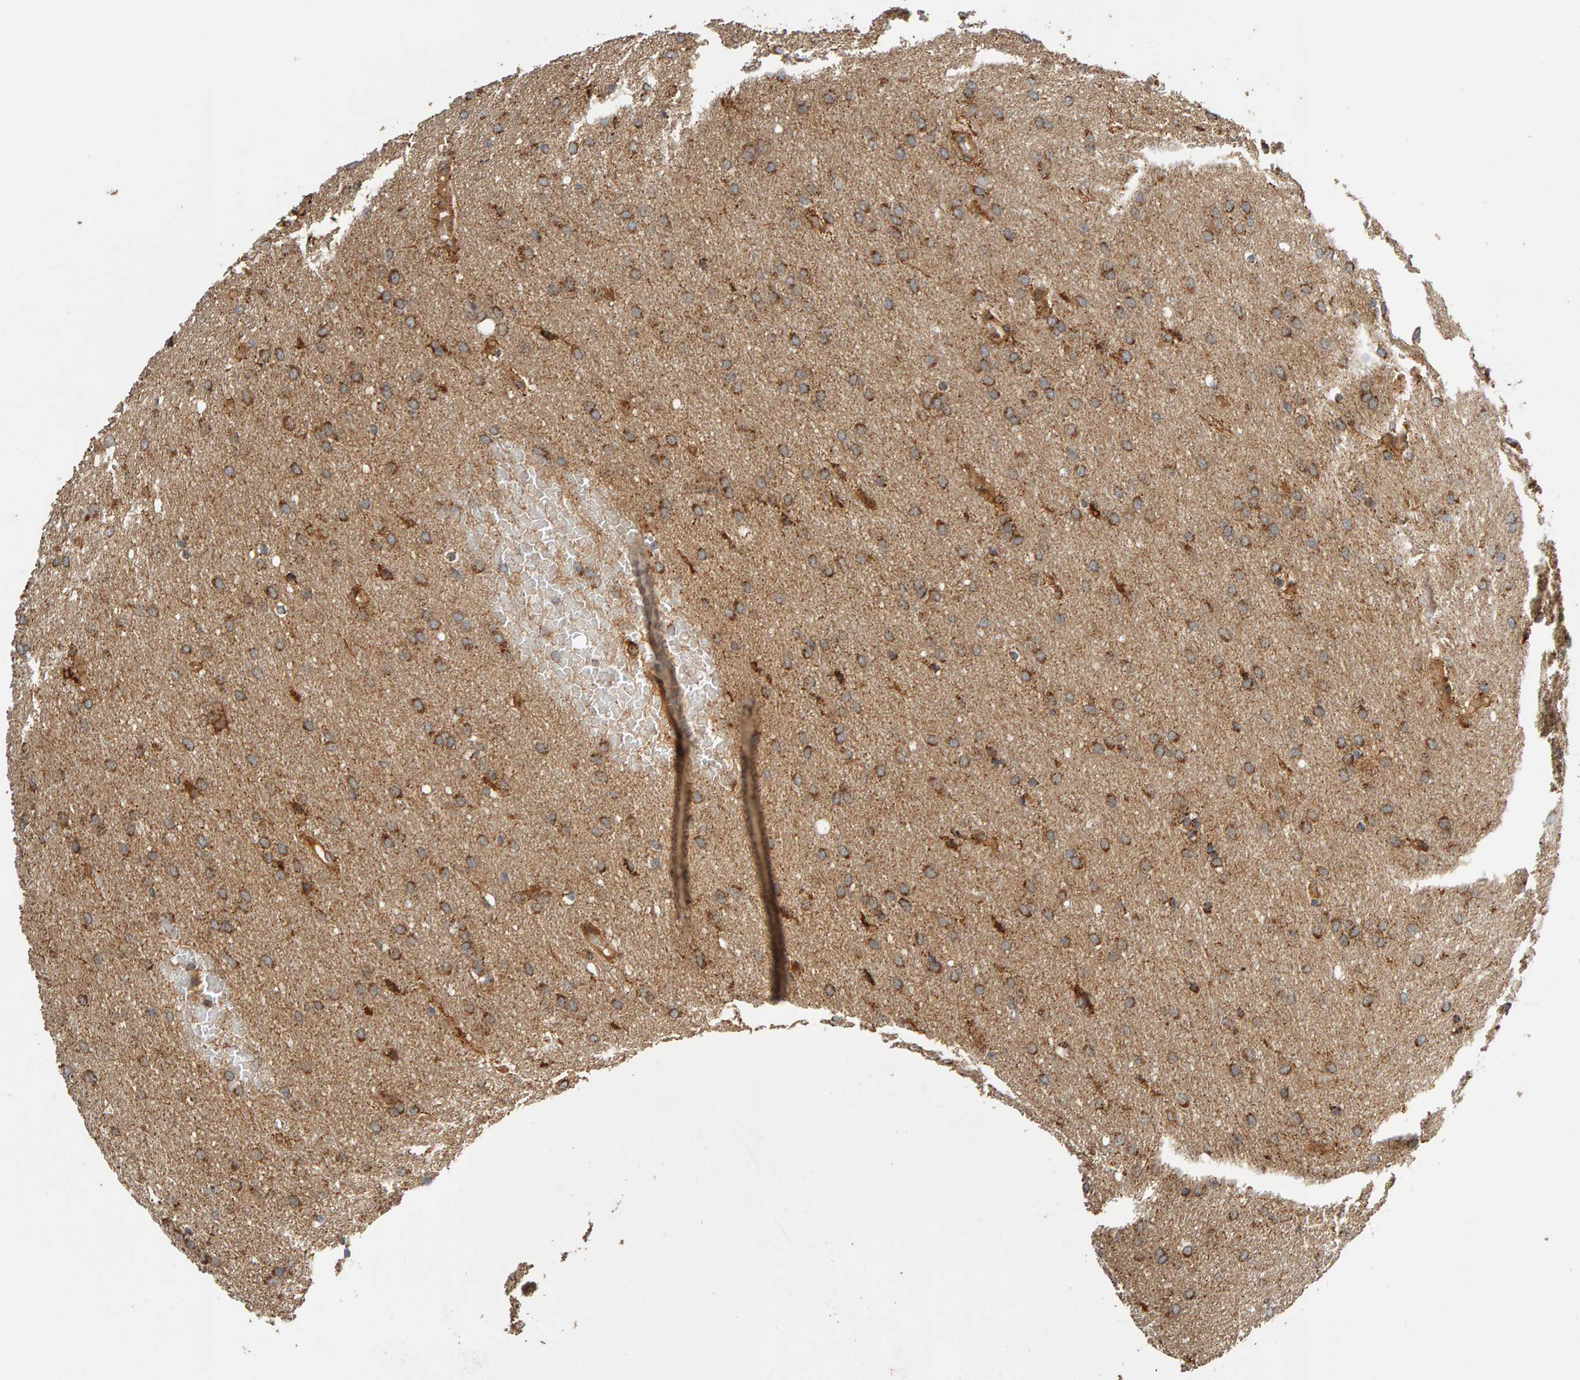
{"staining": {"intensity": "moderate", "quantity": ">75%", "location": "cytoplasmic/membranous"}, "tissue": "glioma", "cell_type": "Tumor cells", "image_type": "cancer", "snomed": [{"axis": "morphology", "description": "Glioma, malignant, Low grade"}, {"axis": "topography", "description": "Brain"}], "caption": "Low-grade glioma (malignant) tissue reveals moderate cytoplasmic/membranous positivity in about >75% of tumor cells (DAB IHC with brightfield microscopy, high magnification).", "gene": "ZFAND1", "patient": {"sex": "female", "age": 37}}